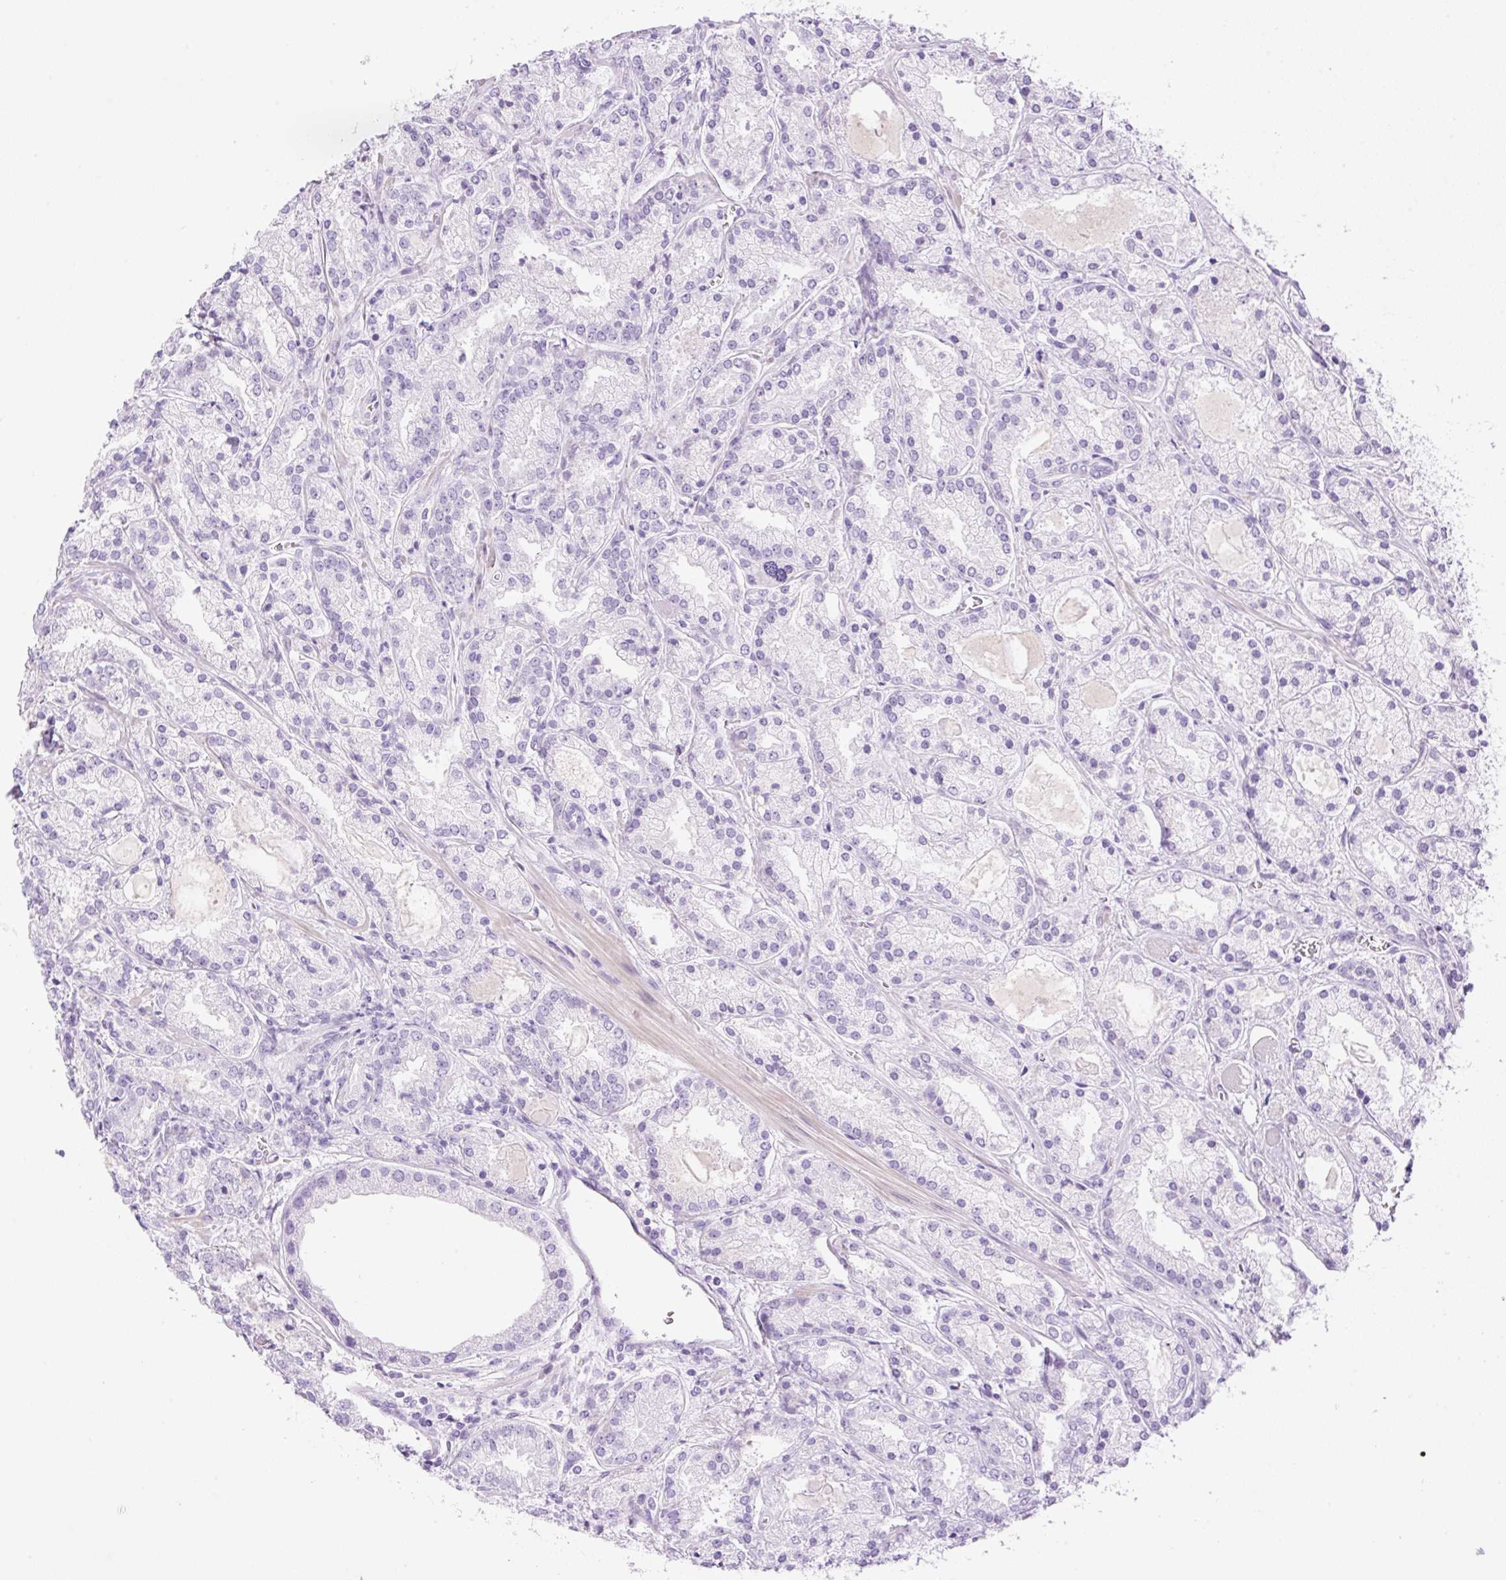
{"staining": {"intensity": "negative", "quantity": "none", "location": "none"}, "tissue": "prostate cancer", "cell_type": "Tumor cells", "image_type": "cancer", "snomed": [{"axis": "morphology", "description": "Adenocarcinoma, High grade"}, {"axis": "topography", "description": "Prostate"}], "caption": "Prostate cancer was stained to show a protein in brown. There is no significant staining in tumor cells.", "gene": "PALM3", "patient": {"sex": "male", "age": 67}}